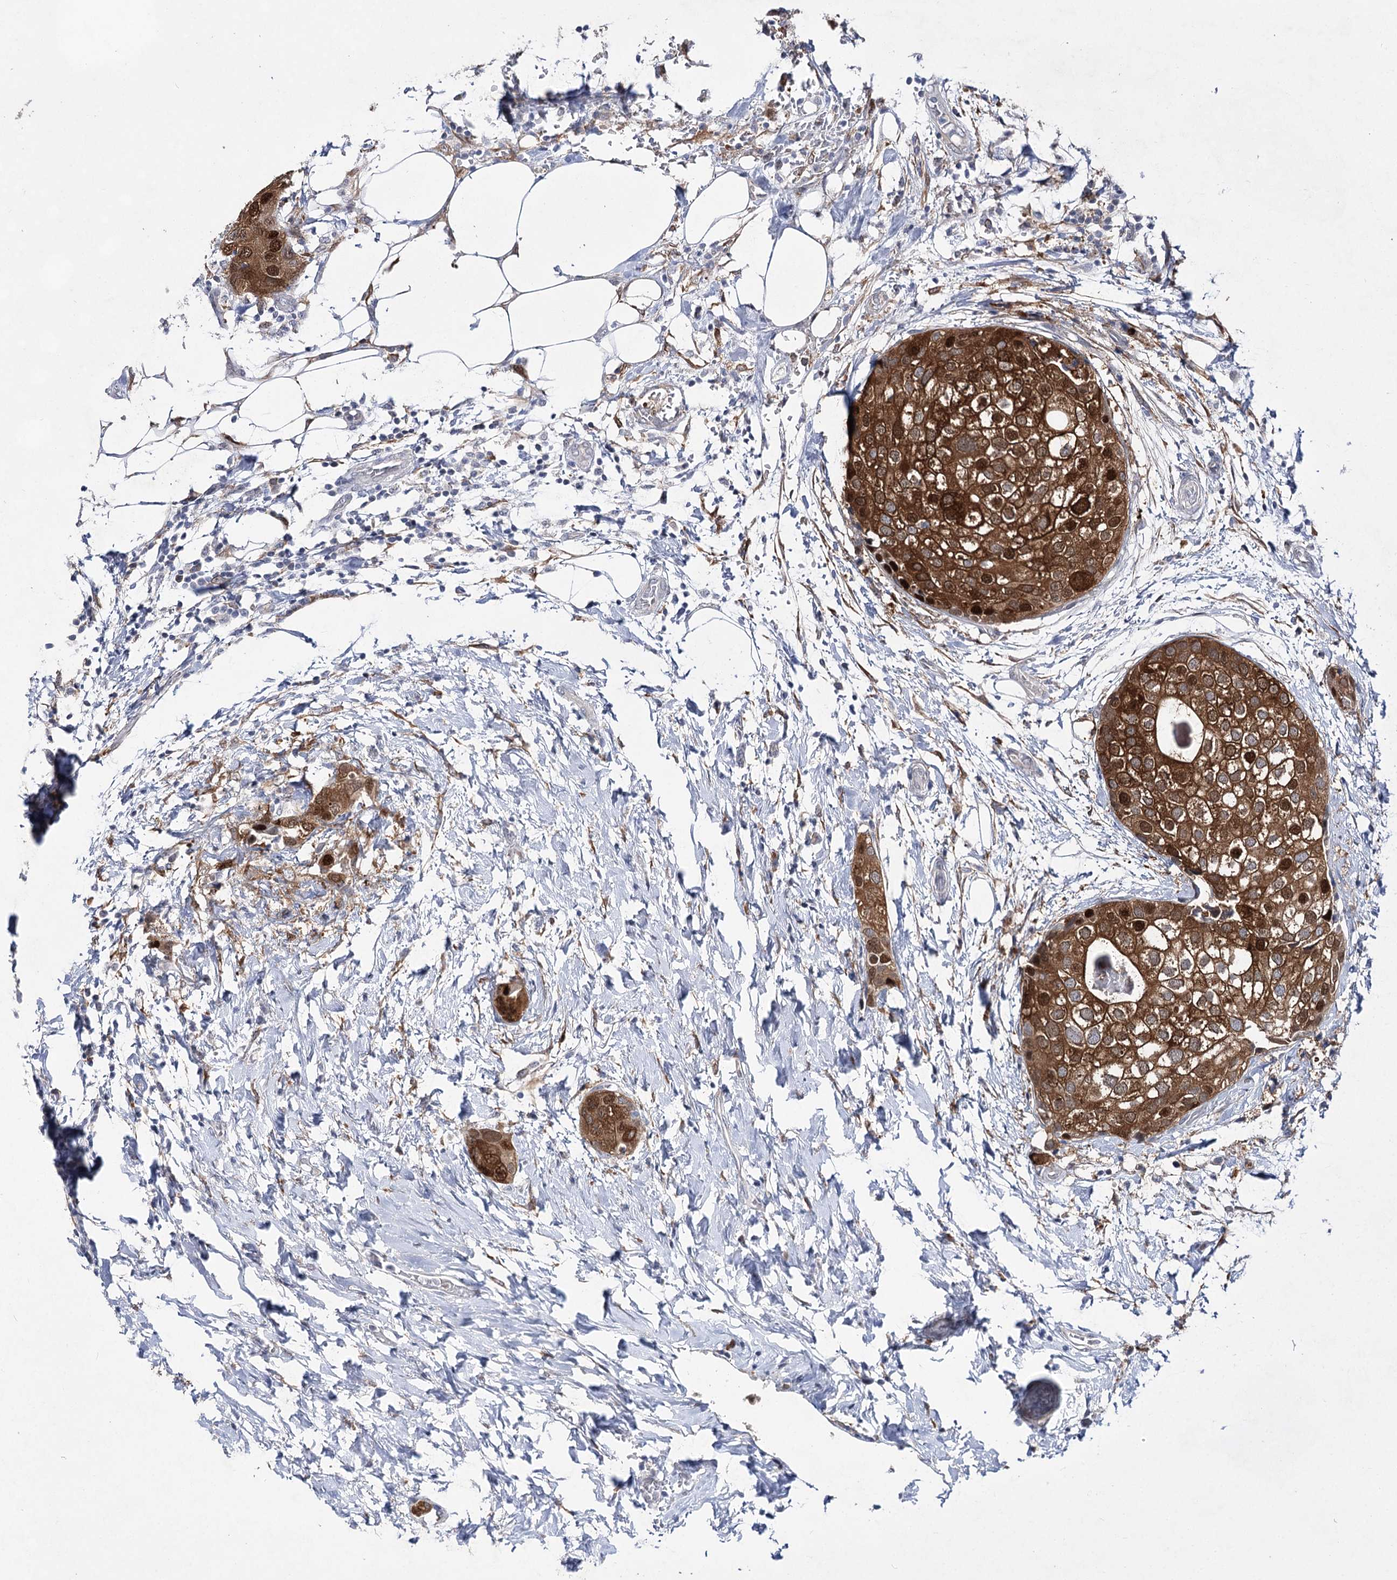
{"staining": {"intensity": "strong", "quantity": ">75%", "location": "cytoplasmic/membranous,nuclear"}, "tissue": "urothelial cancer", "cell_type": "Tumor cells", "image_type": "cancer", "snomed": [{"axis": "morphology", "description": "Urothelial carcinoma, High grade"}, {"axis": "topography", "description": "Urinary bladder"}], "caption": "Immunohistochemistry (IHC) (DAB (3,3'-diaminobenzidine)) staining of human urothelial cancer exhibits strong cytoplasmic/membranous and nuclear protein expression in approximately >75% of tumor cells.", "gene": "UGDH", "patient": {"sex": "male", "age": 64}}